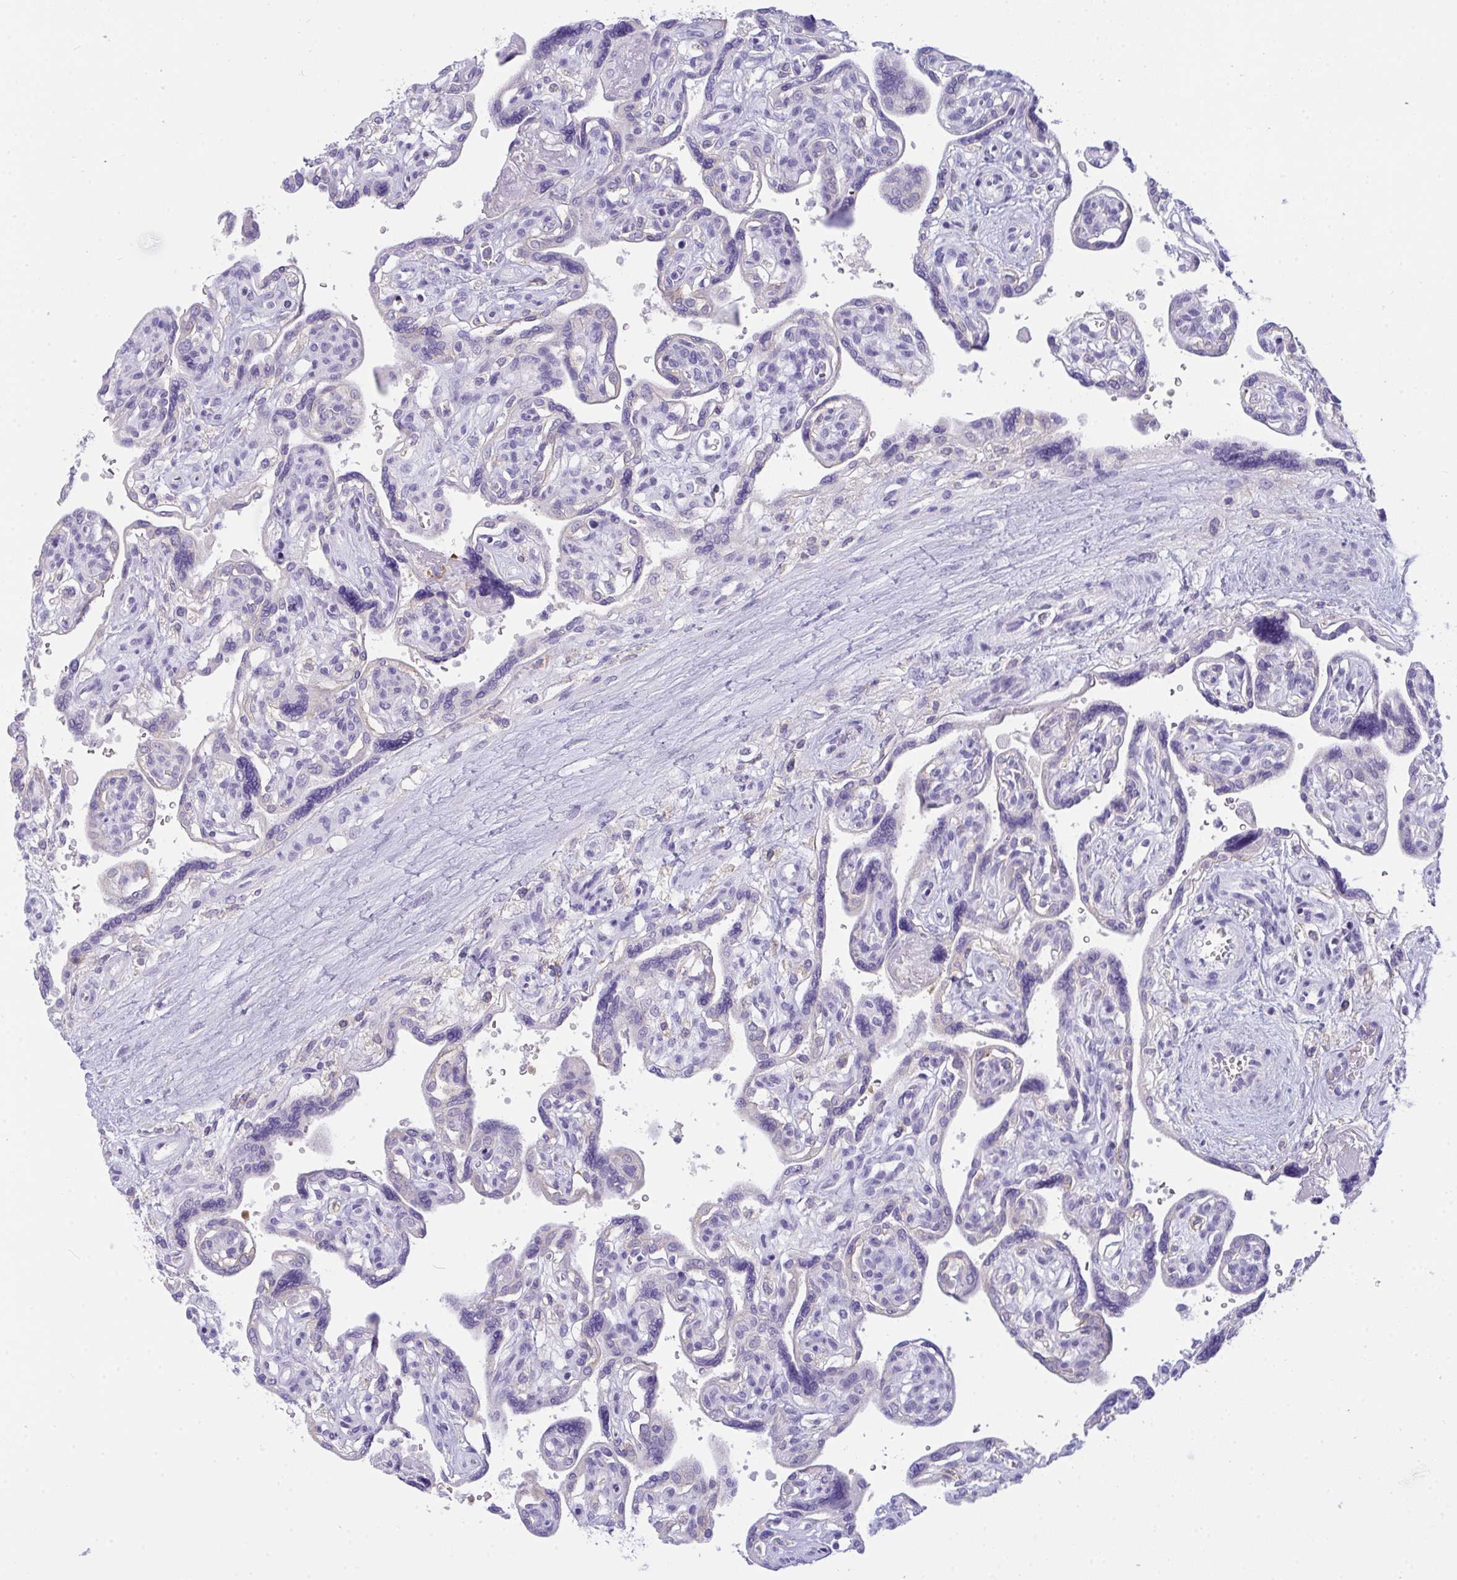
{"staining": {"intensity": "negative", "quantity": "none", "location": "none"}, "tissue": "placenta", "cell_type": "Decidual cells", "image_type": "normal", "snomed": [{"axis": "morphology", "description": "Normal tissue, NOS"}, {"axis": "topography", "description": "Placenta"}], "caption": "Immunohistochemistry (IHC) photomicrograph of normal placenta: placenta stained with DAB displays no significant protein staining in decidual cells. (Immunohistochemistry, brightfield microscopy, high magnification).", "gene": "SEMA6B", "patient": {"sex": "female", "age": 39}}